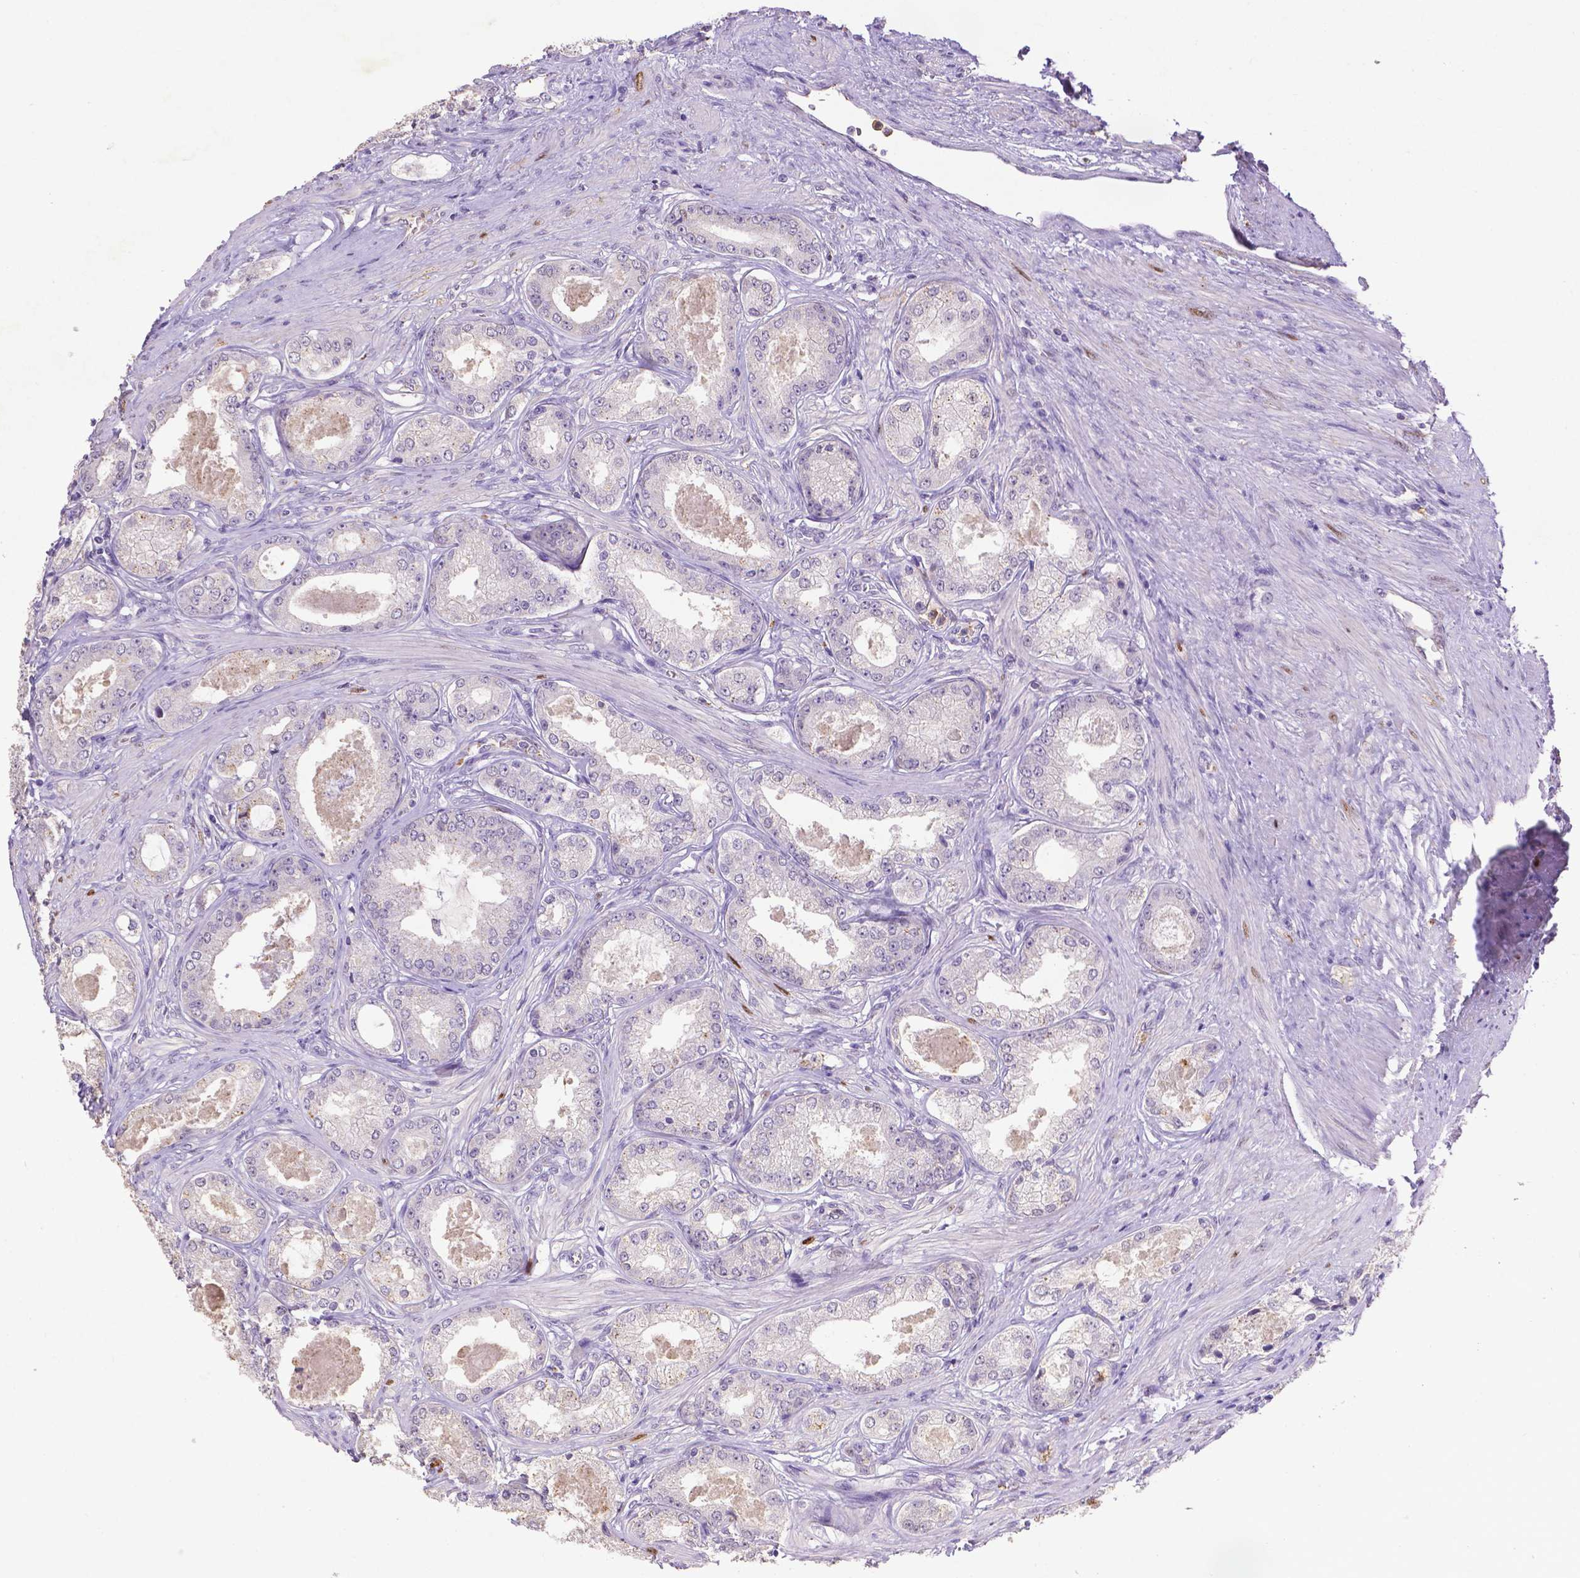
{"staining": {"intensity": "negative", "quantity": "none", "location": "none"}, "tissue": "prostate cancer", "cell_type": "Tumor cells", "image_type": "cancer", "snomed": [{"axis": "morphology", "description": "Adenocarcinoma, Low grade"}, {"axis": "topography", "description": "Prostate"}], "caption": "Prostate cancer was stained to show a protein in brown. There is no significant expression in tumor cells.", "gene": "CDKN1A", "patient": {"sex": "male", "age": 68}}